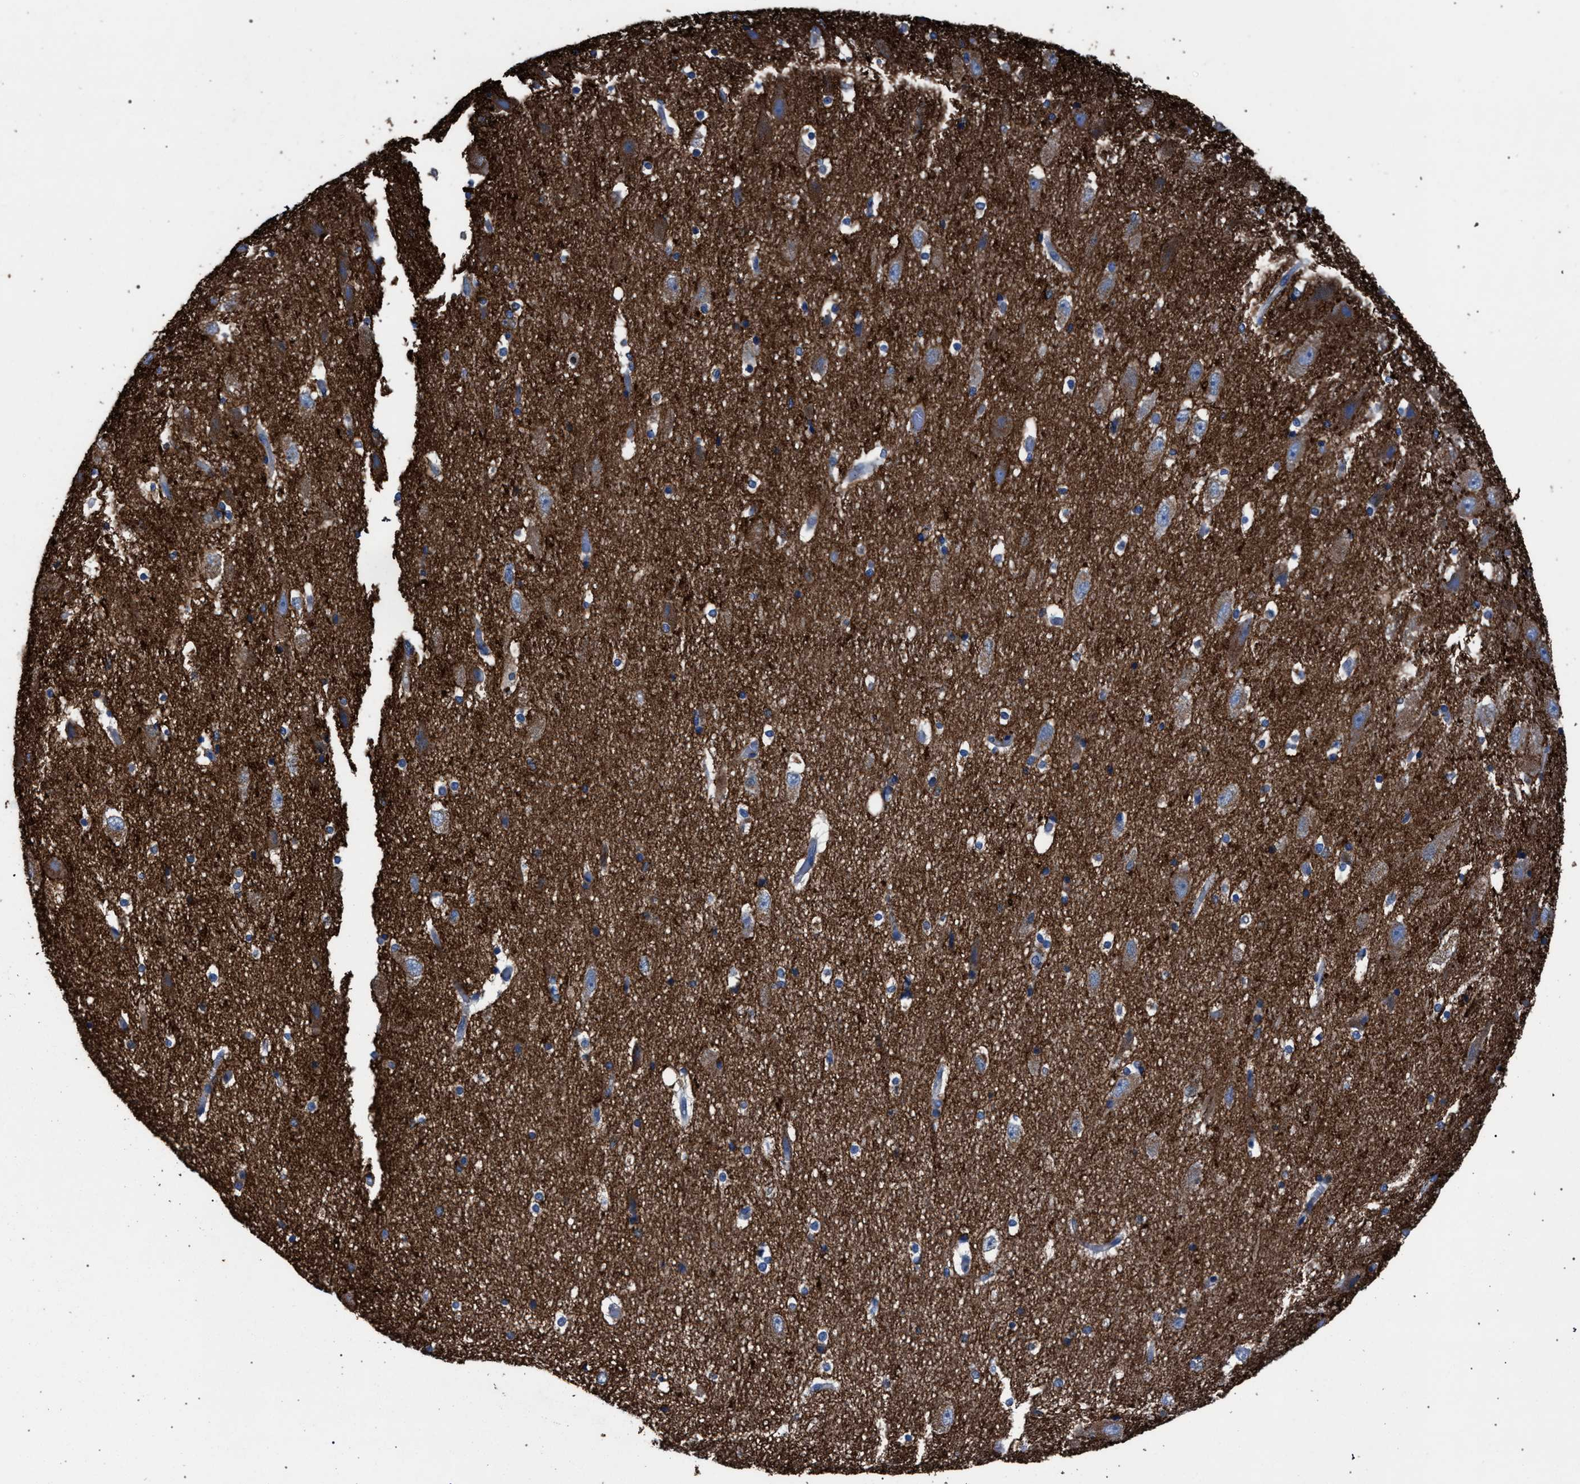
{"staining": {"intensity": "moderate", "quantity": "<25%", "location": "cytoplasmic/membranous"}, "tissue": "hippocampus", "cell_type": "Glial cells", "image_type": "normal", "snomed": [{"axis": "morphology", "description": "Normal tissue, NOS"}, {"axis": "topography", "description": "Hippocampus"}], "caption": "A histopathology image of hippocampus stained for a protein displays moderate cytoplasmic/membranous brown staining in glial cells. The staining was performed using DAB, with brown indicating positive protein expression. Nuclei are stained blue with hematoxylin.", "gene": "ATP6V0A1", "patient": {"sex": "female", "age": 19}}